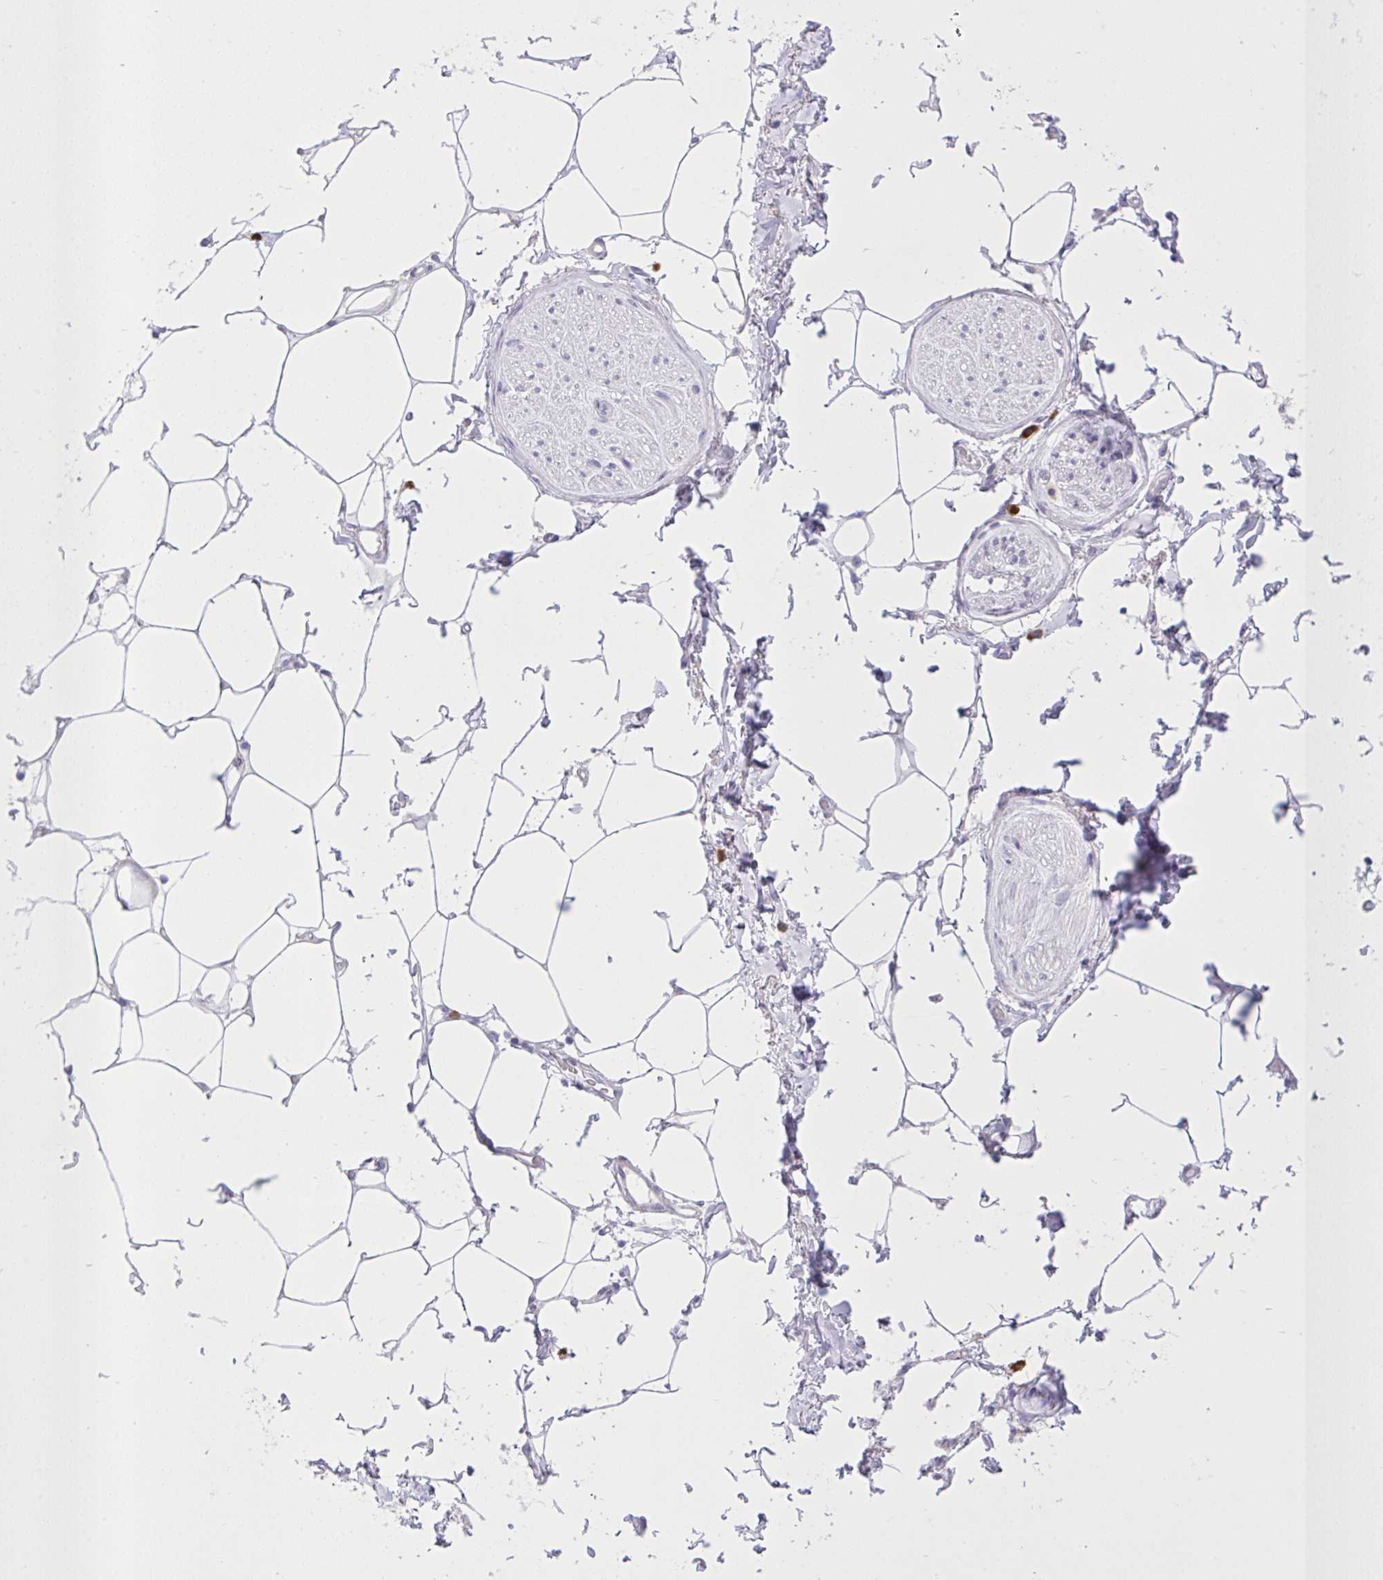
{"staining": {"intensity": "negative", "quantity": "none", "location": "none"}, "tissue": "adipose tissue", "cell_type": "Adipocytes", "image_type": "normal", "snomed": [{"axis": "morphology", "description": "Normal tissue, NOS"}, {"axis": "topography", "description": "Vagina"}, {"axis": "topography", "description": "Peripheral nerve tissue"}], "caption": "Immunohistochemical staining of unremarkable human adipose tissue demonstrates no significant expression in adipocytes. (Stains: DAB (3,3'-diaminobenzidine) immunohistochemistry with hematoxylin counter stain, Microscopy: brightfield microscopy at high magnification).", "gene": "SPAG1", "patient": {"sex": "female", "age": 71}}